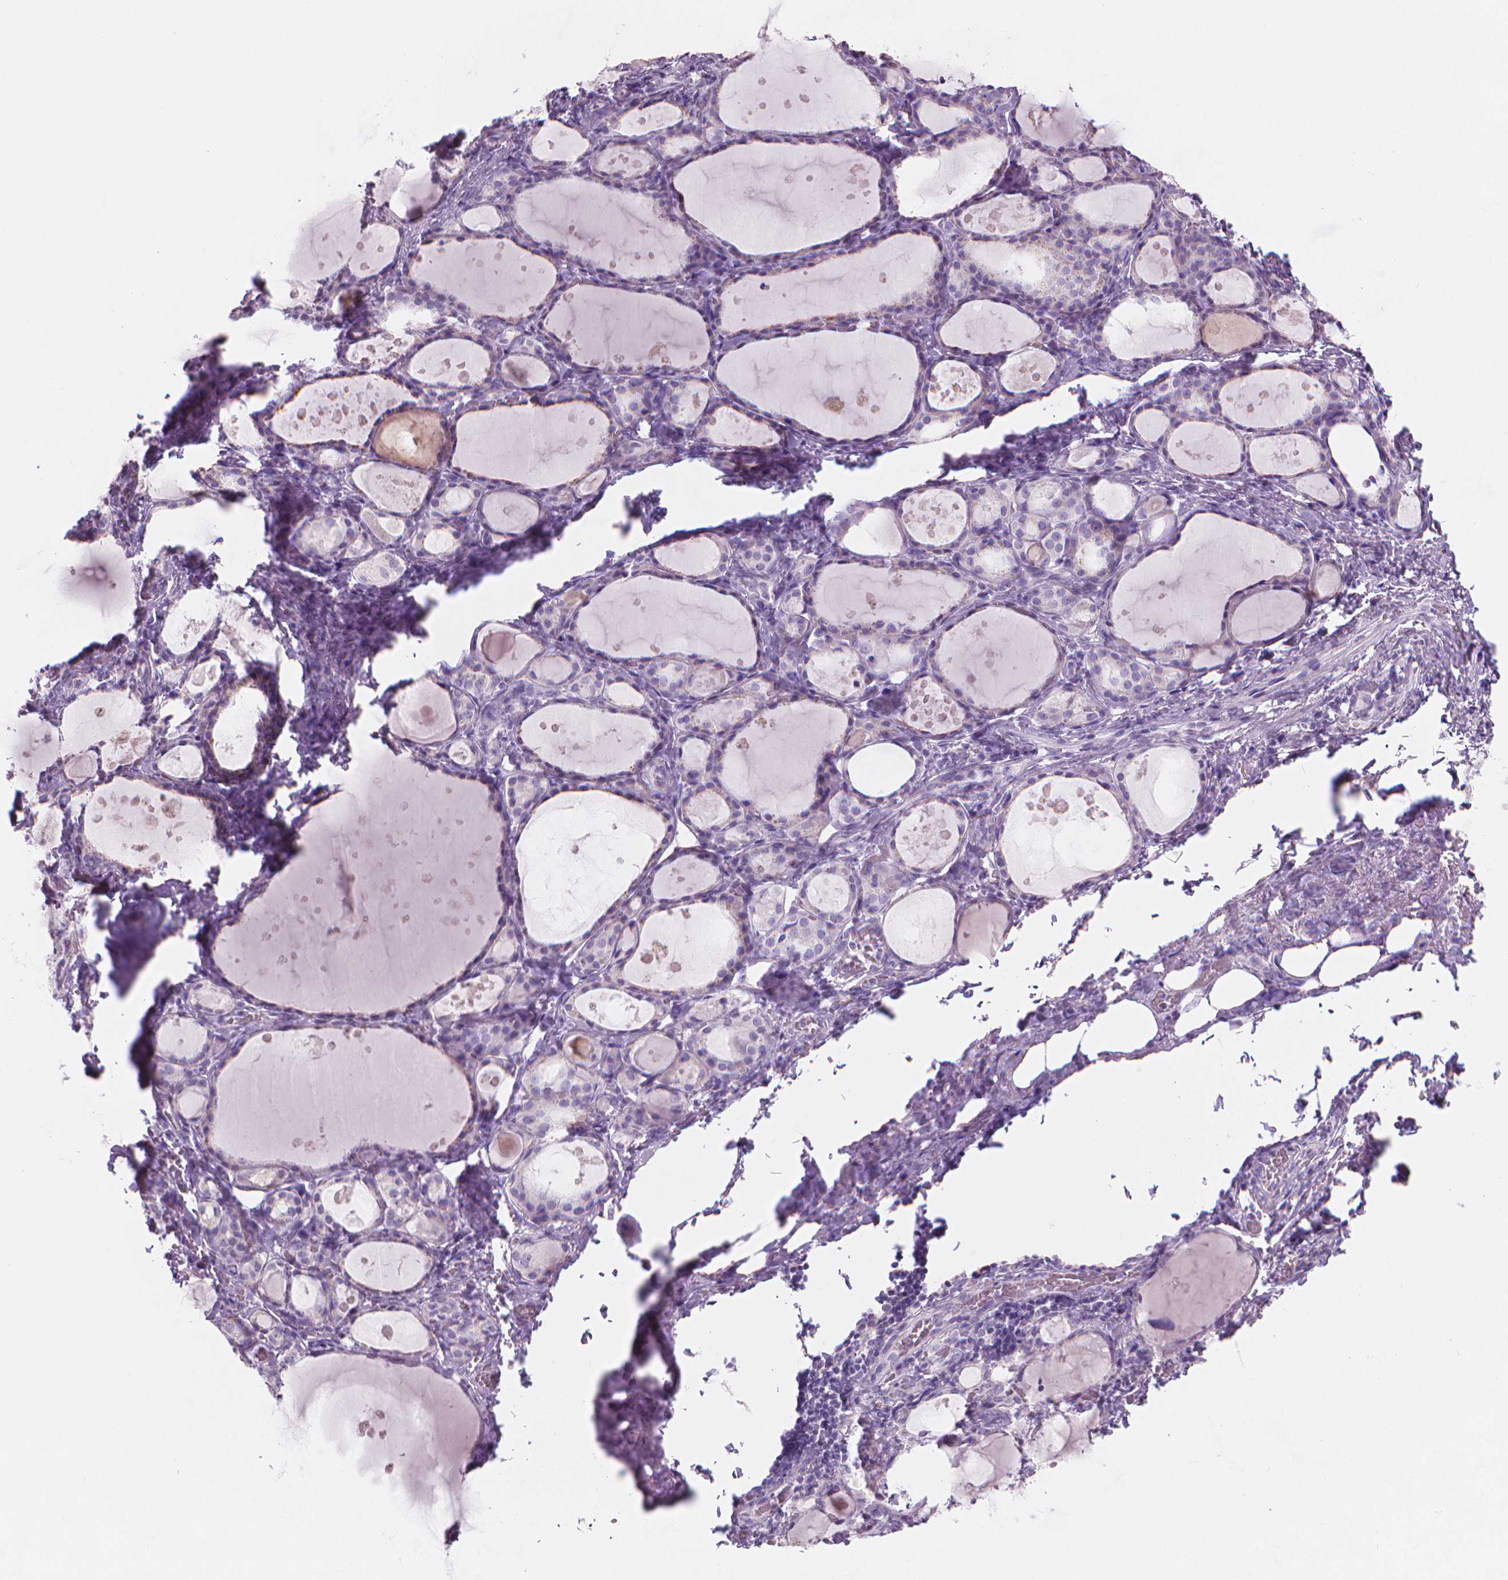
{"staining": {"intensity": "negative", "quantity": "none", "location": "none"}, "tissue": "thyroid gland", "cell_type": "Glandular cells", "image_type": "normal", "snomed": [{"axis": "morphology", "description": "Normal tissue, NOS"}, {"axis": "topography", "description": "Thyroid gland"}], "caption": "Immunohistochemistry of unremarkable human thyroid gland exhibits no positivity in glandular cells. (DAB (3,3'-diaminobenzidine) immunohistochemistry visualized using brightfield microscopy, high magnification).", "gene": "ENSG00000187186", "patient": {"sex": "male", "age": 68}}